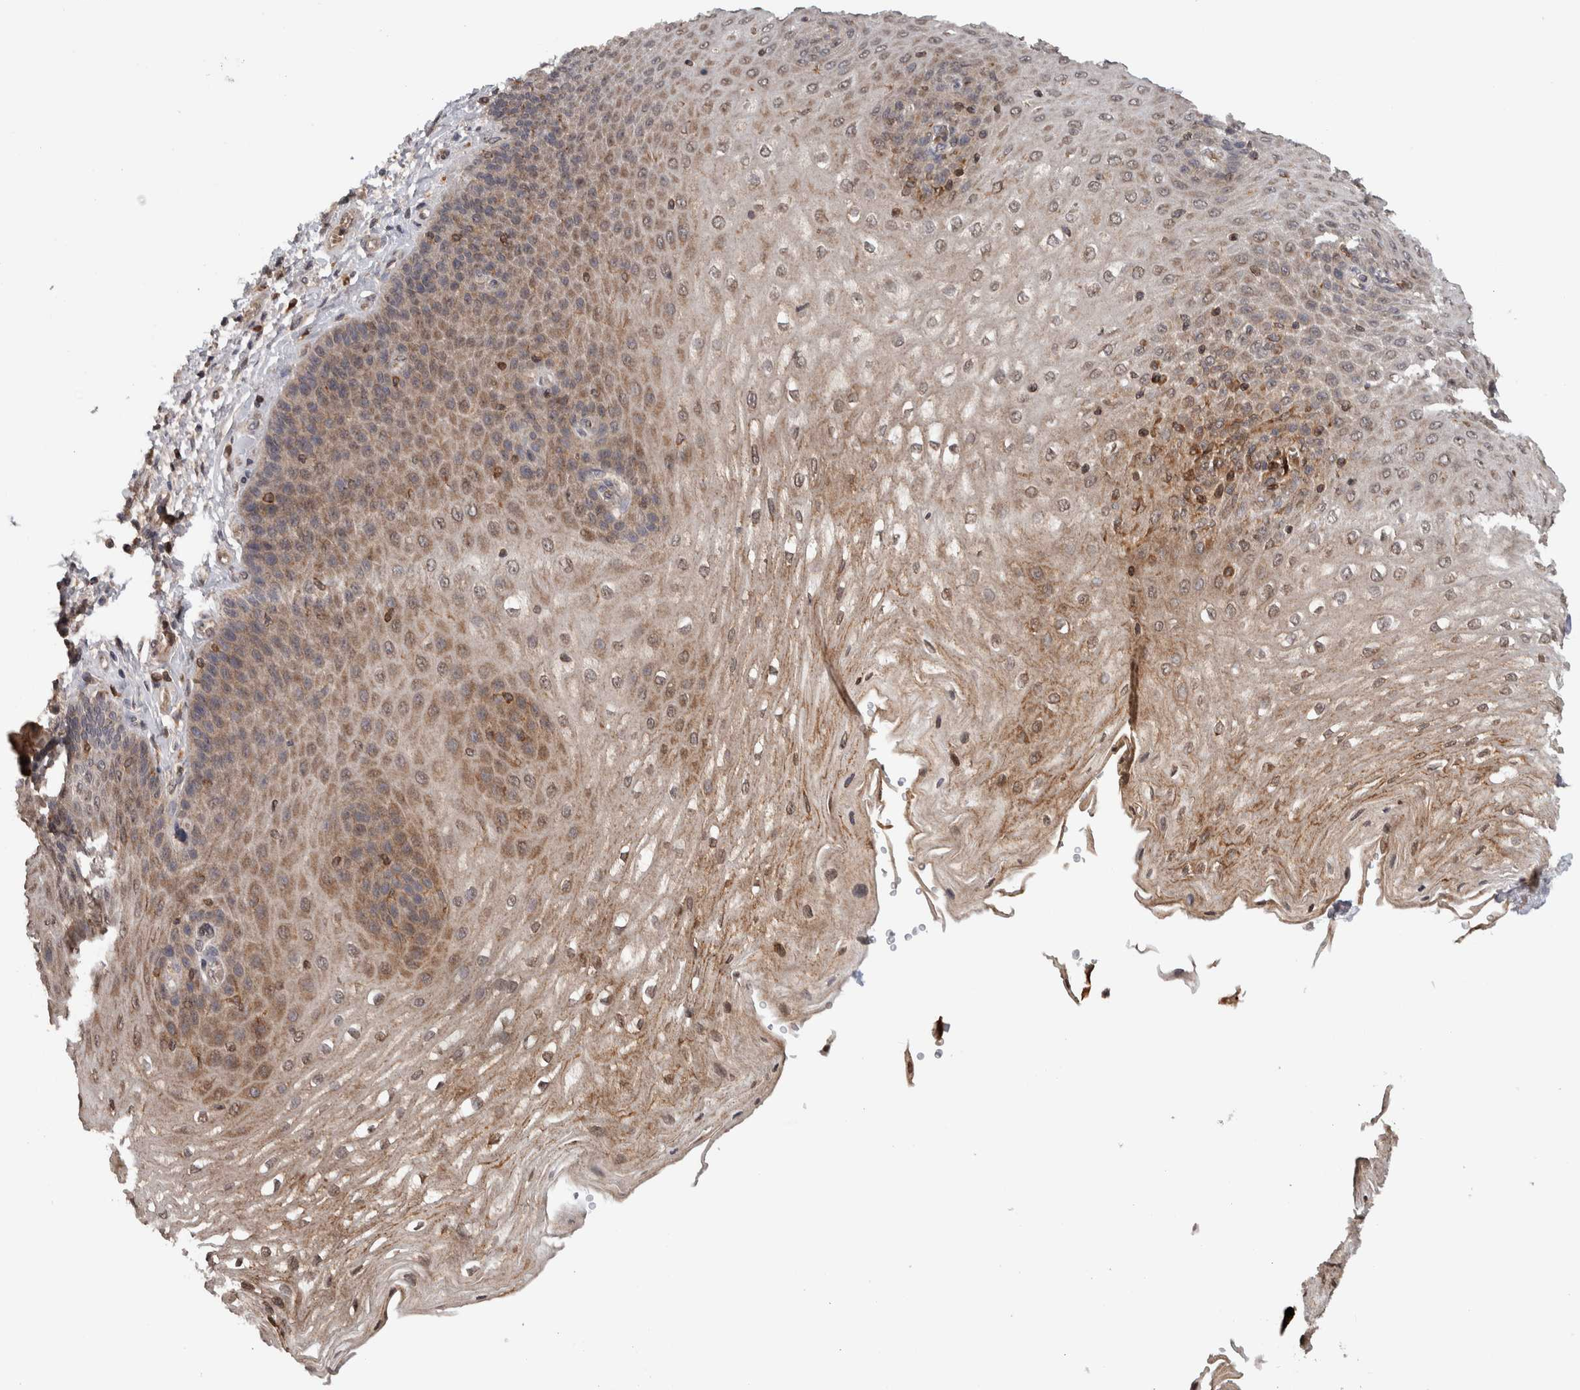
{"staining": {"intensity": "weak", "quantity": ">75%", "location": "cytoplasmic/membranous"}, "tissue": "esophagus", "cell_type": "Squamous epithelial cells", "image_type": "normal", "snomed": [{"axis": "morphology", "description": "Normal tissue, NOS"}, {"axis": "topography", "description": "Esophagus"}], "caption": "Protein analysis of benign esophagus exhibits weak cytoplasmic/membranous staining in about >75% of squamous epithelial cells. Nuclei are stained in blue.", "gene": "HMOX2", "patient": {"sex": "male", "age": 54}}